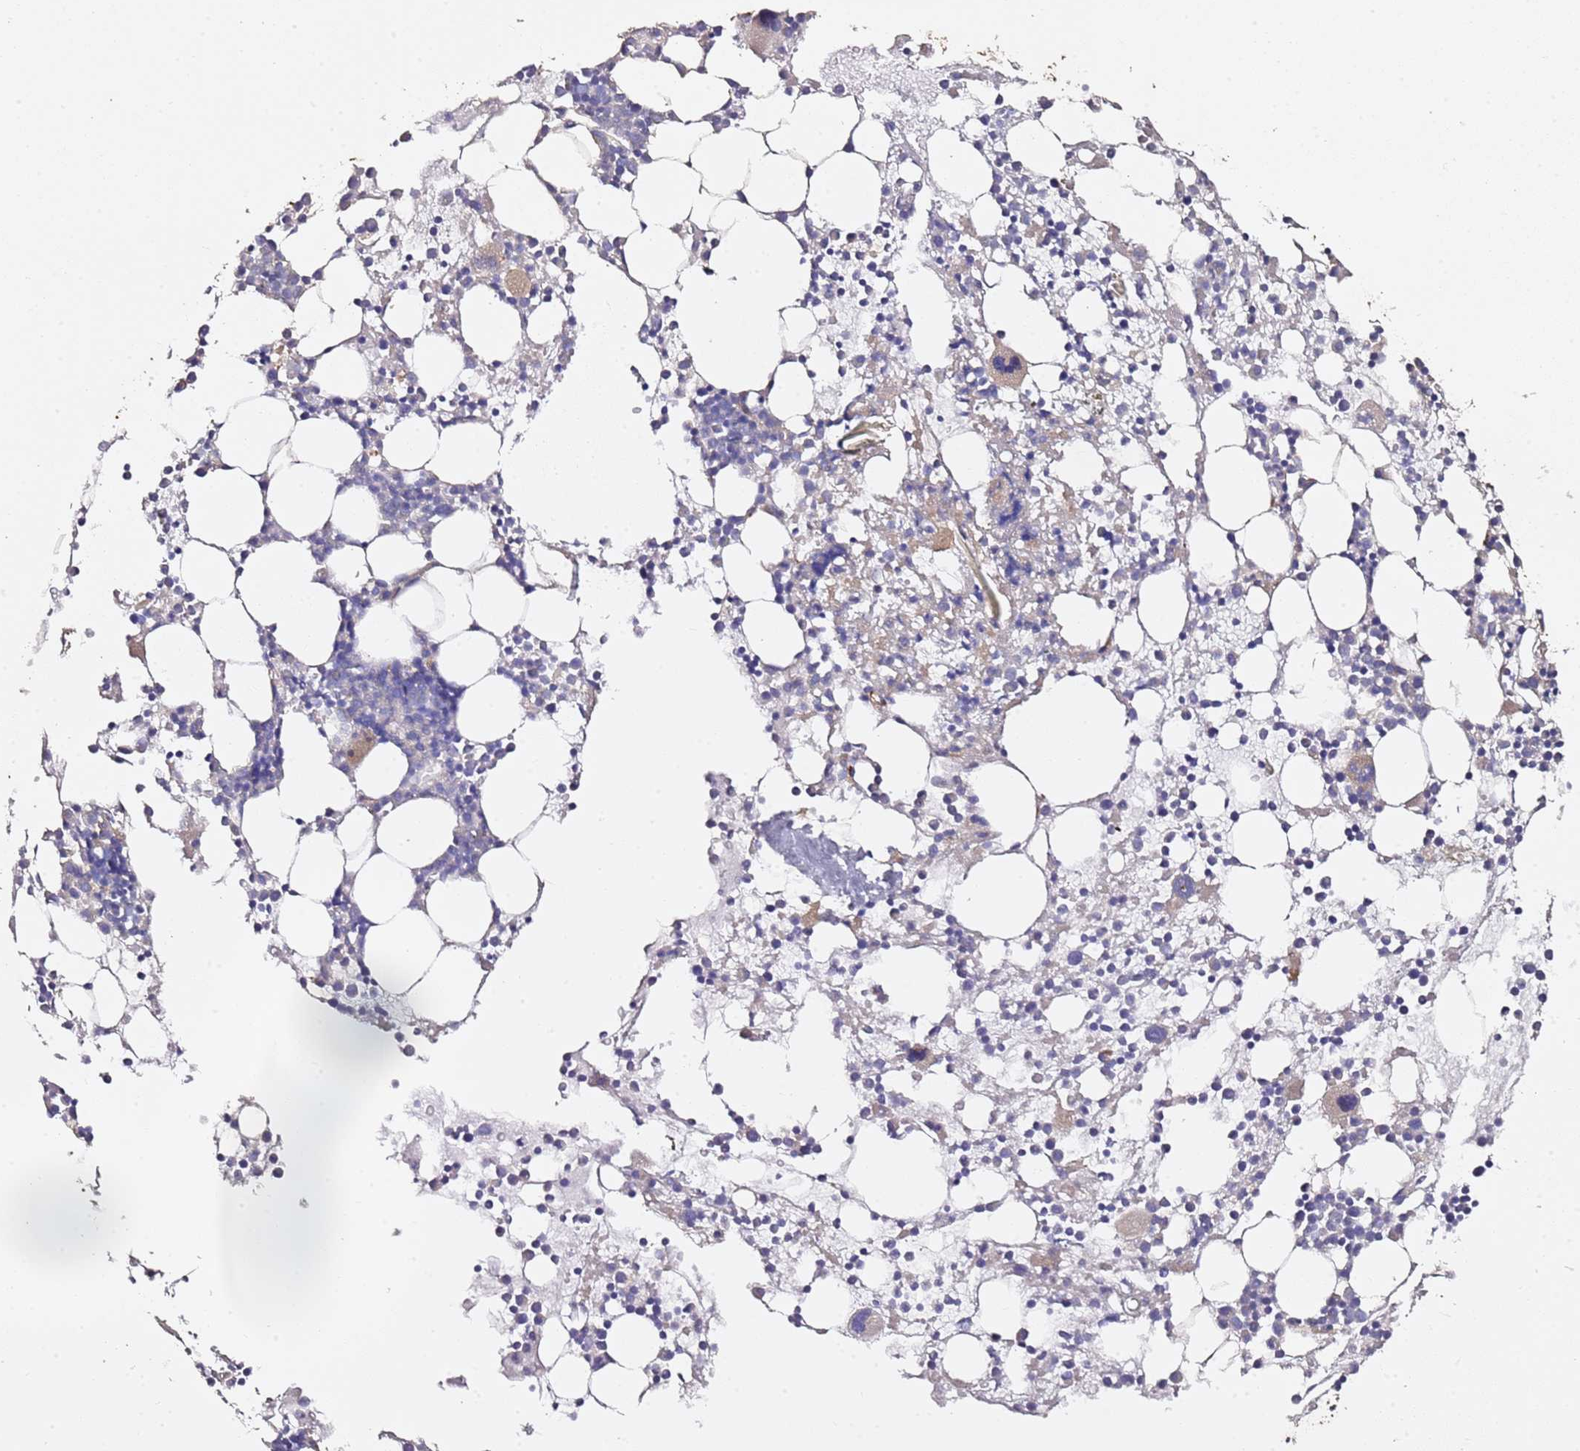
{"staining": {"intensity": "negative", "quantity": "none", "location": "none"}, "tissue": "bone marrow", "cell_type": "Hematopoietic cells", "image_type": "normal", "snomed": [{"axis": "morphology", "description": "Normal tissue, NOS"}, {"axis": "topography", "description": "Bone marrow"}], "caption": "This micrograph is of normal bone marrow stained with immunohistochemistry (IHC) to label a protein in brown with the nuclei are counter-stained blue. There is no positivity in hematopoietic cells.", "gene": "EPS8L1", "patient": {"sex": "male", "age": 22}}